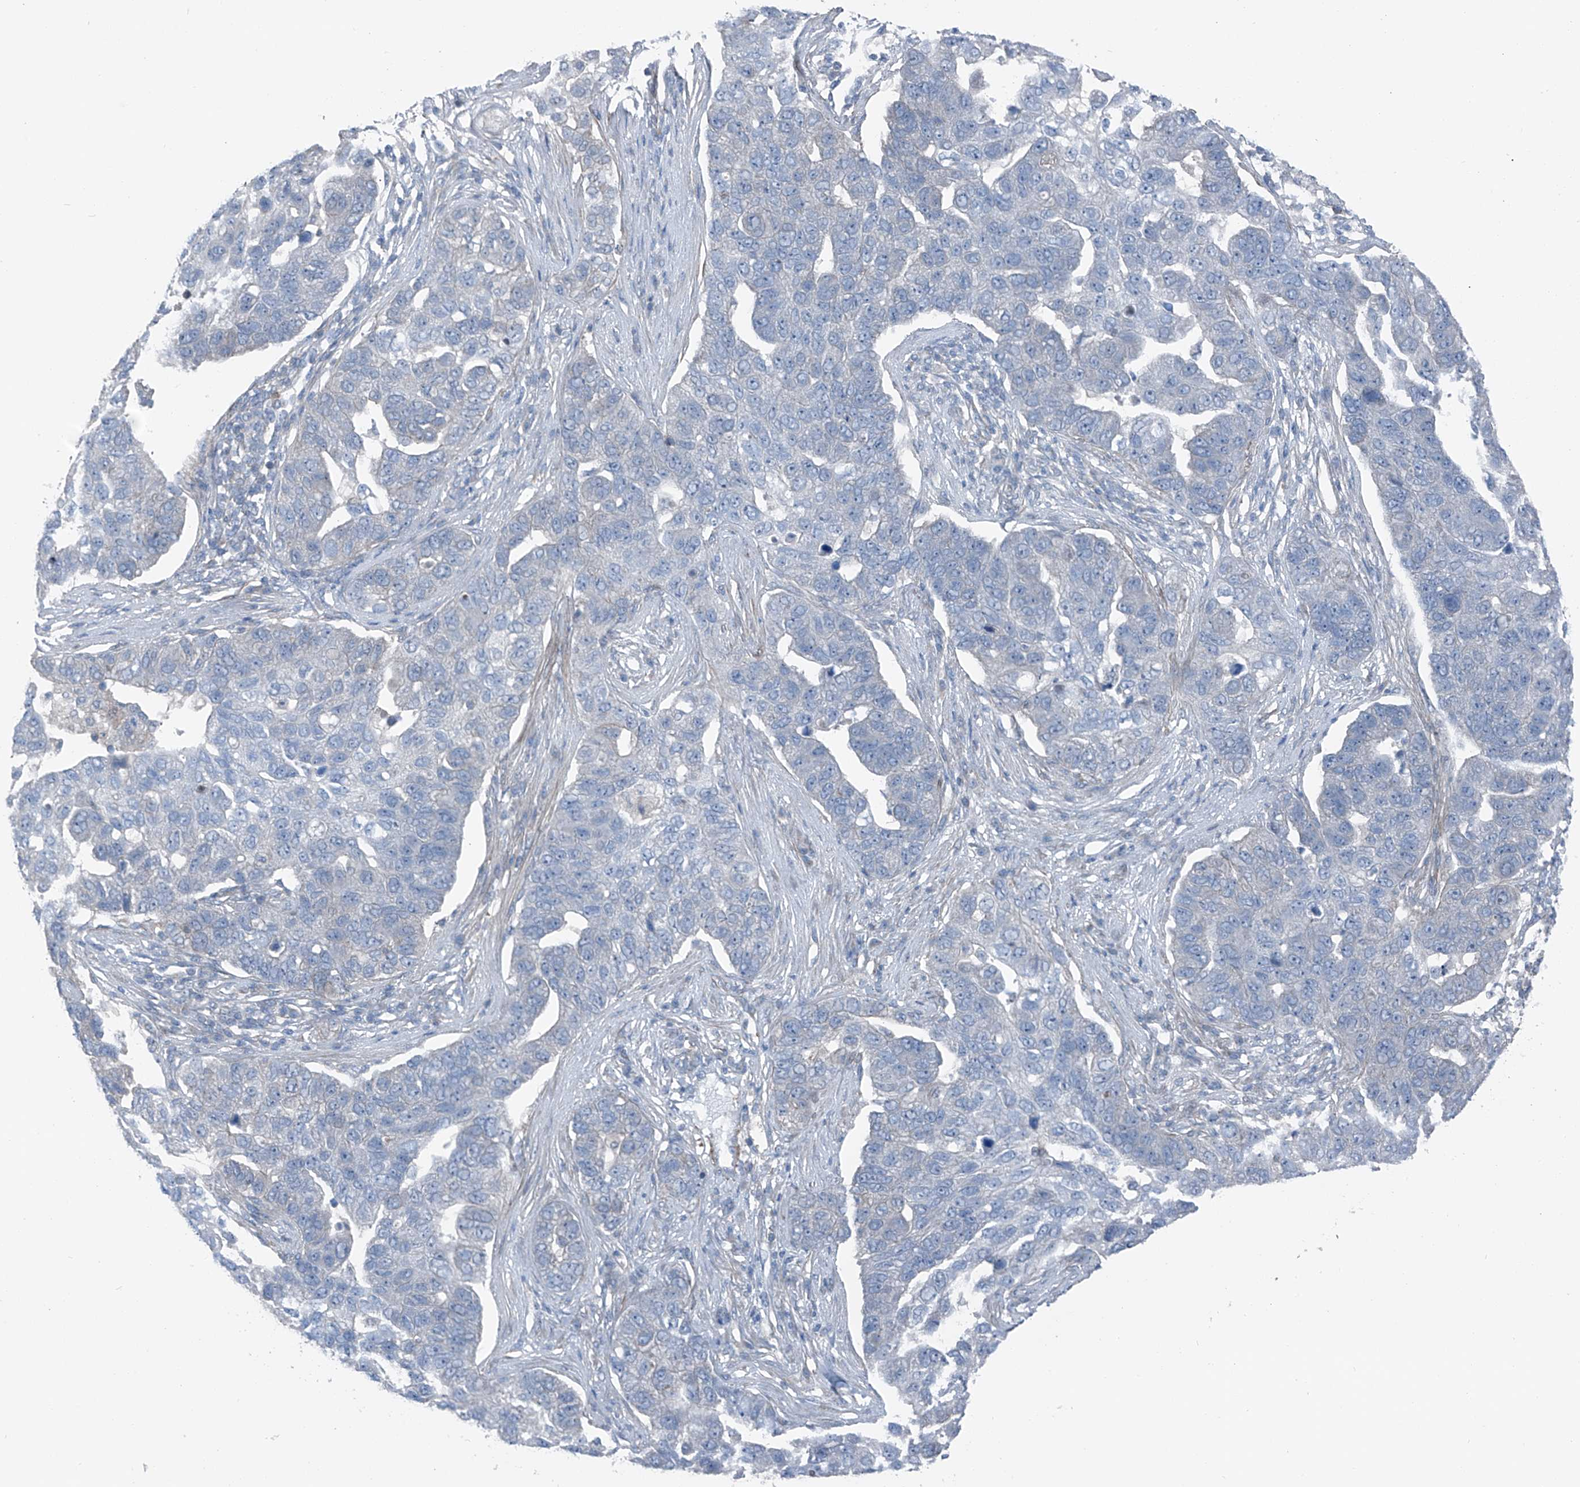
{"staining": {"intensity": "negative", "quantity": "none", "location": "none"}, "tissue": "pancreatic cancer", "cell_type": "Tumor cells", "image_type": "cancer", "snomed": [{"axis": "morphology", "description": "Adenocarcinoma, NOS"}, {"axis": "topography", "description": "Pancreas"}], "caption": "A photomicrograph of pancreatic adenocarcinoma stained for a protein demonstrates no brown staining in tumor cells.", "gene": "HSPB11", "patient": {"sex": "female", "age": 61}}